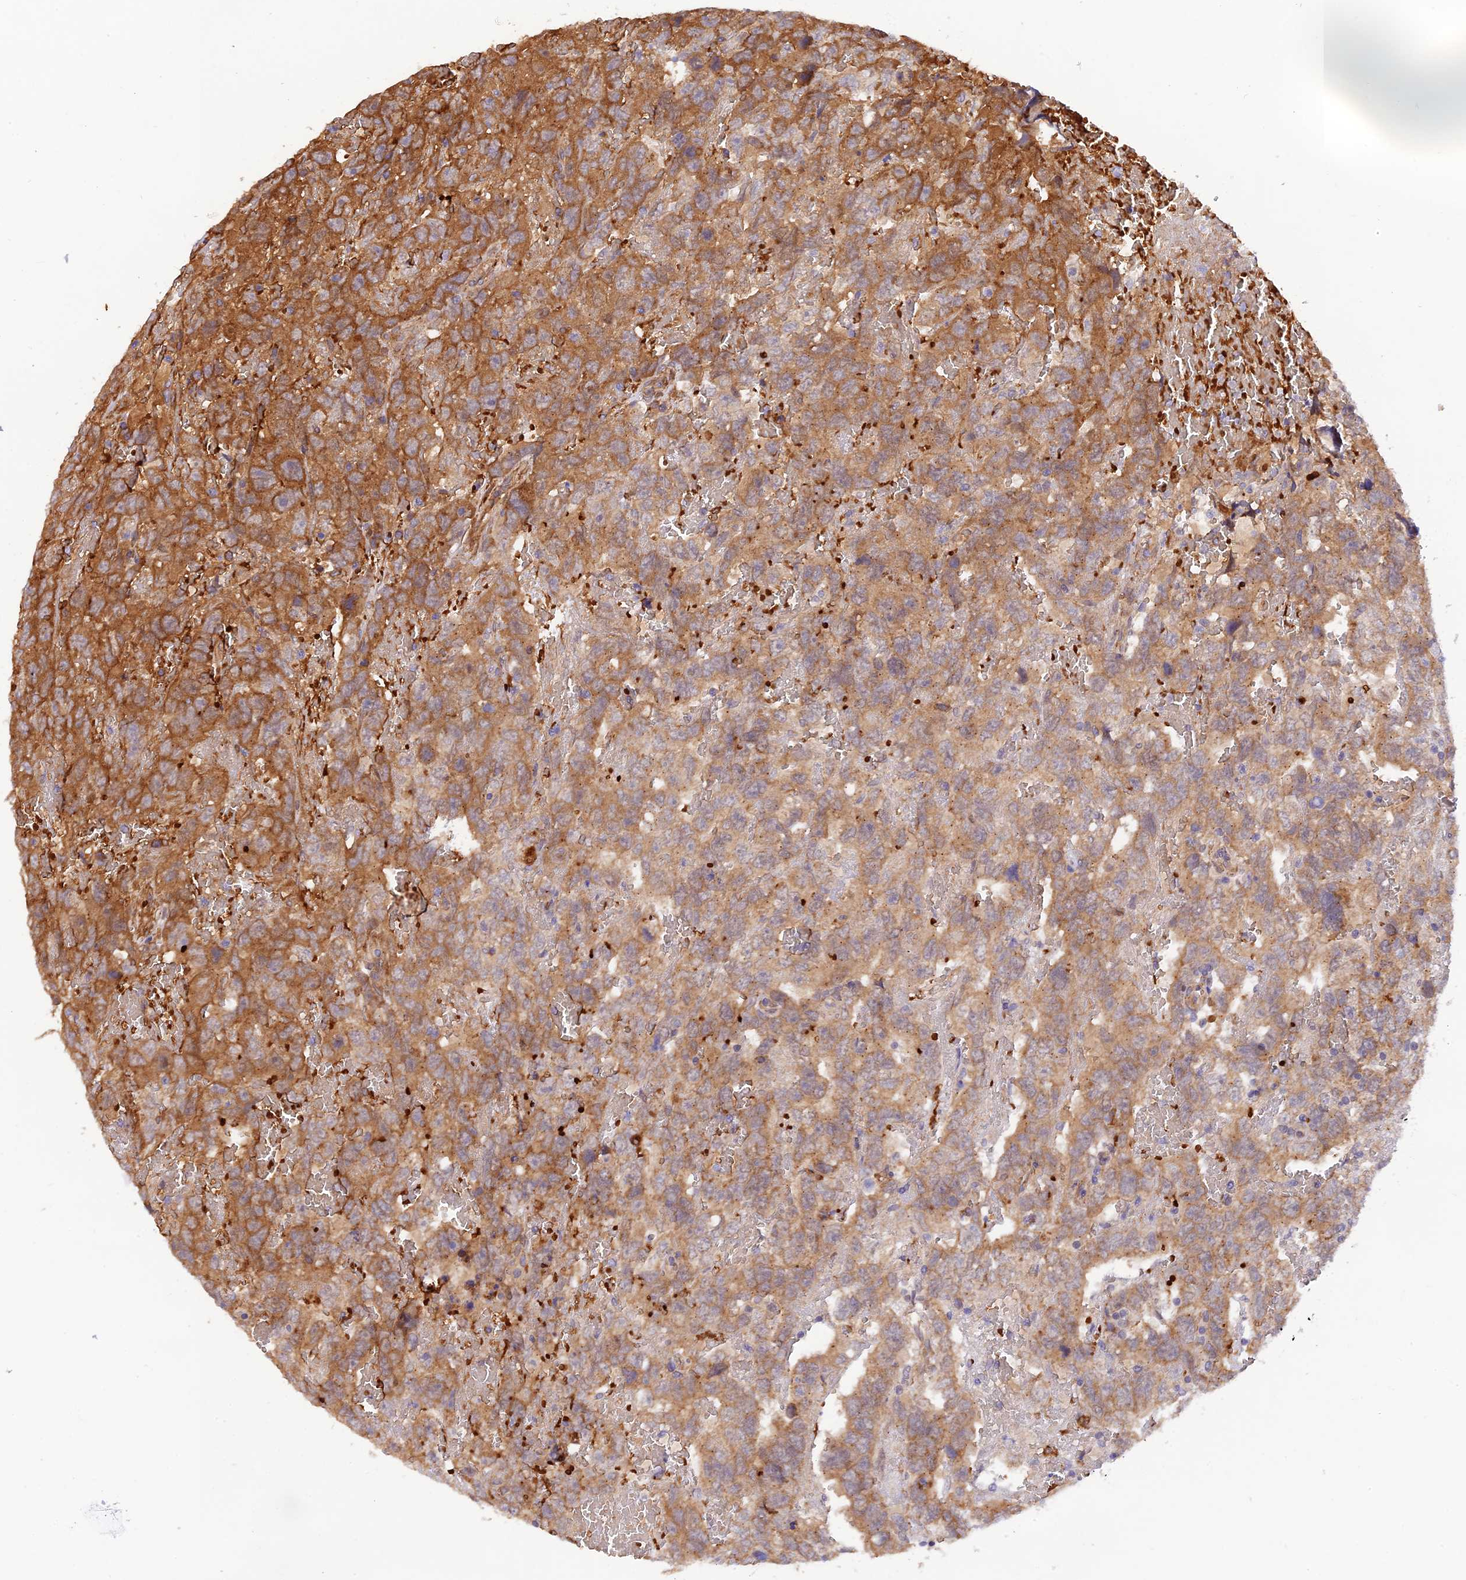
{"staining": {"intensity": "strong", "quantity": "25%-75%", "location": "cytoplasmic/membranous"}, "tissue": "testis cancer", "cell_type": "Tumor cells", "image_type": "cancer", "snomed": [{"axis": "morphology", "description": "Carcinoma, Embryonal, NOS"}, {"axis": "topography", "description": "Testis"}], "caption": "The photomicrograph demonstrates a brown stain indicating the presence of a protein in the cytoplasmic/membranous of tumor cells in testis cancer (embryonal carcinoma).", "gene": "WDFY4", "patient": {"sex": "male", "age": 45}}